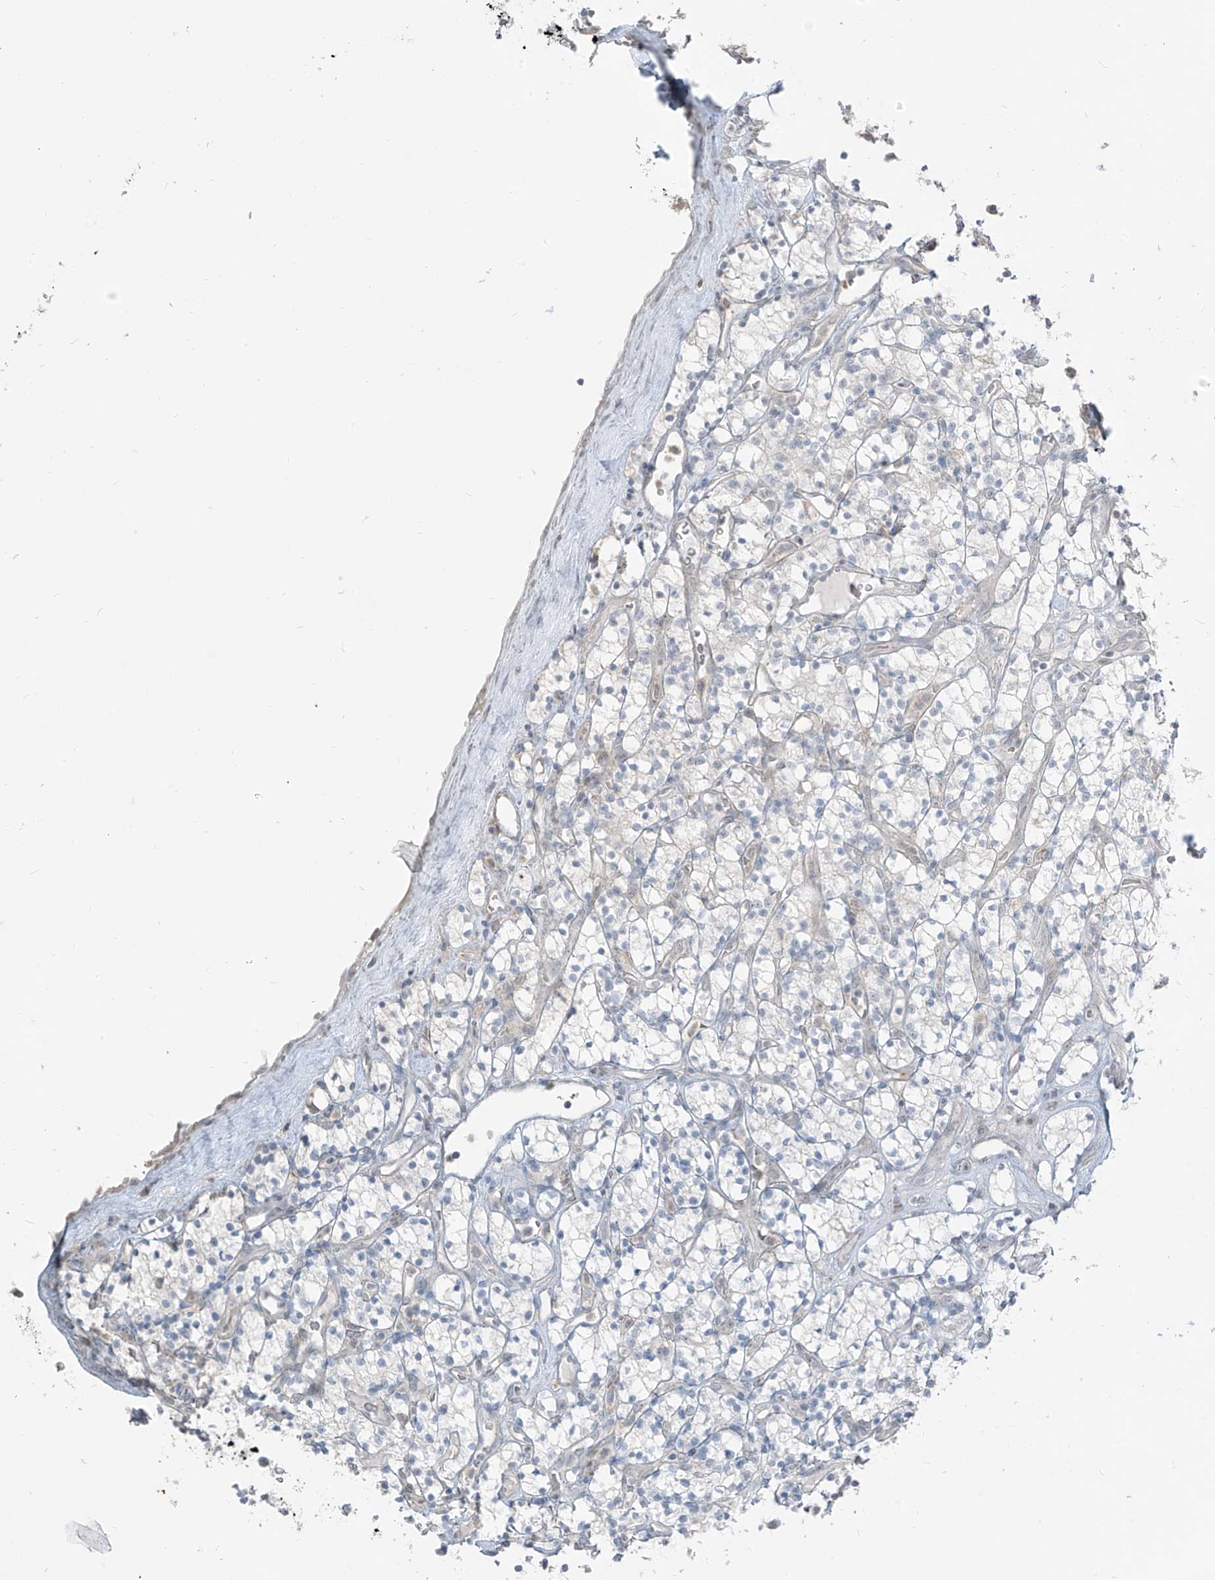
{"staining": {"intensity": "negative", "quantity": "none", "location": "none"}, "tissue": "renal cancer", "cell_type": "Tumor cells", "image_type": "cancer", "snomed": [{"axis": "morphology", "description": "Adenocarcinoma, NOS"}, {"axis": "topography", "description": "Kidney"}], "caption": "This is an IHC micrograph of human renal cancer (adenocarcinoma). There is no staining in tumor cells.", "gene": "PRDM6", "patient": {"sex": "male", "age": 77}}